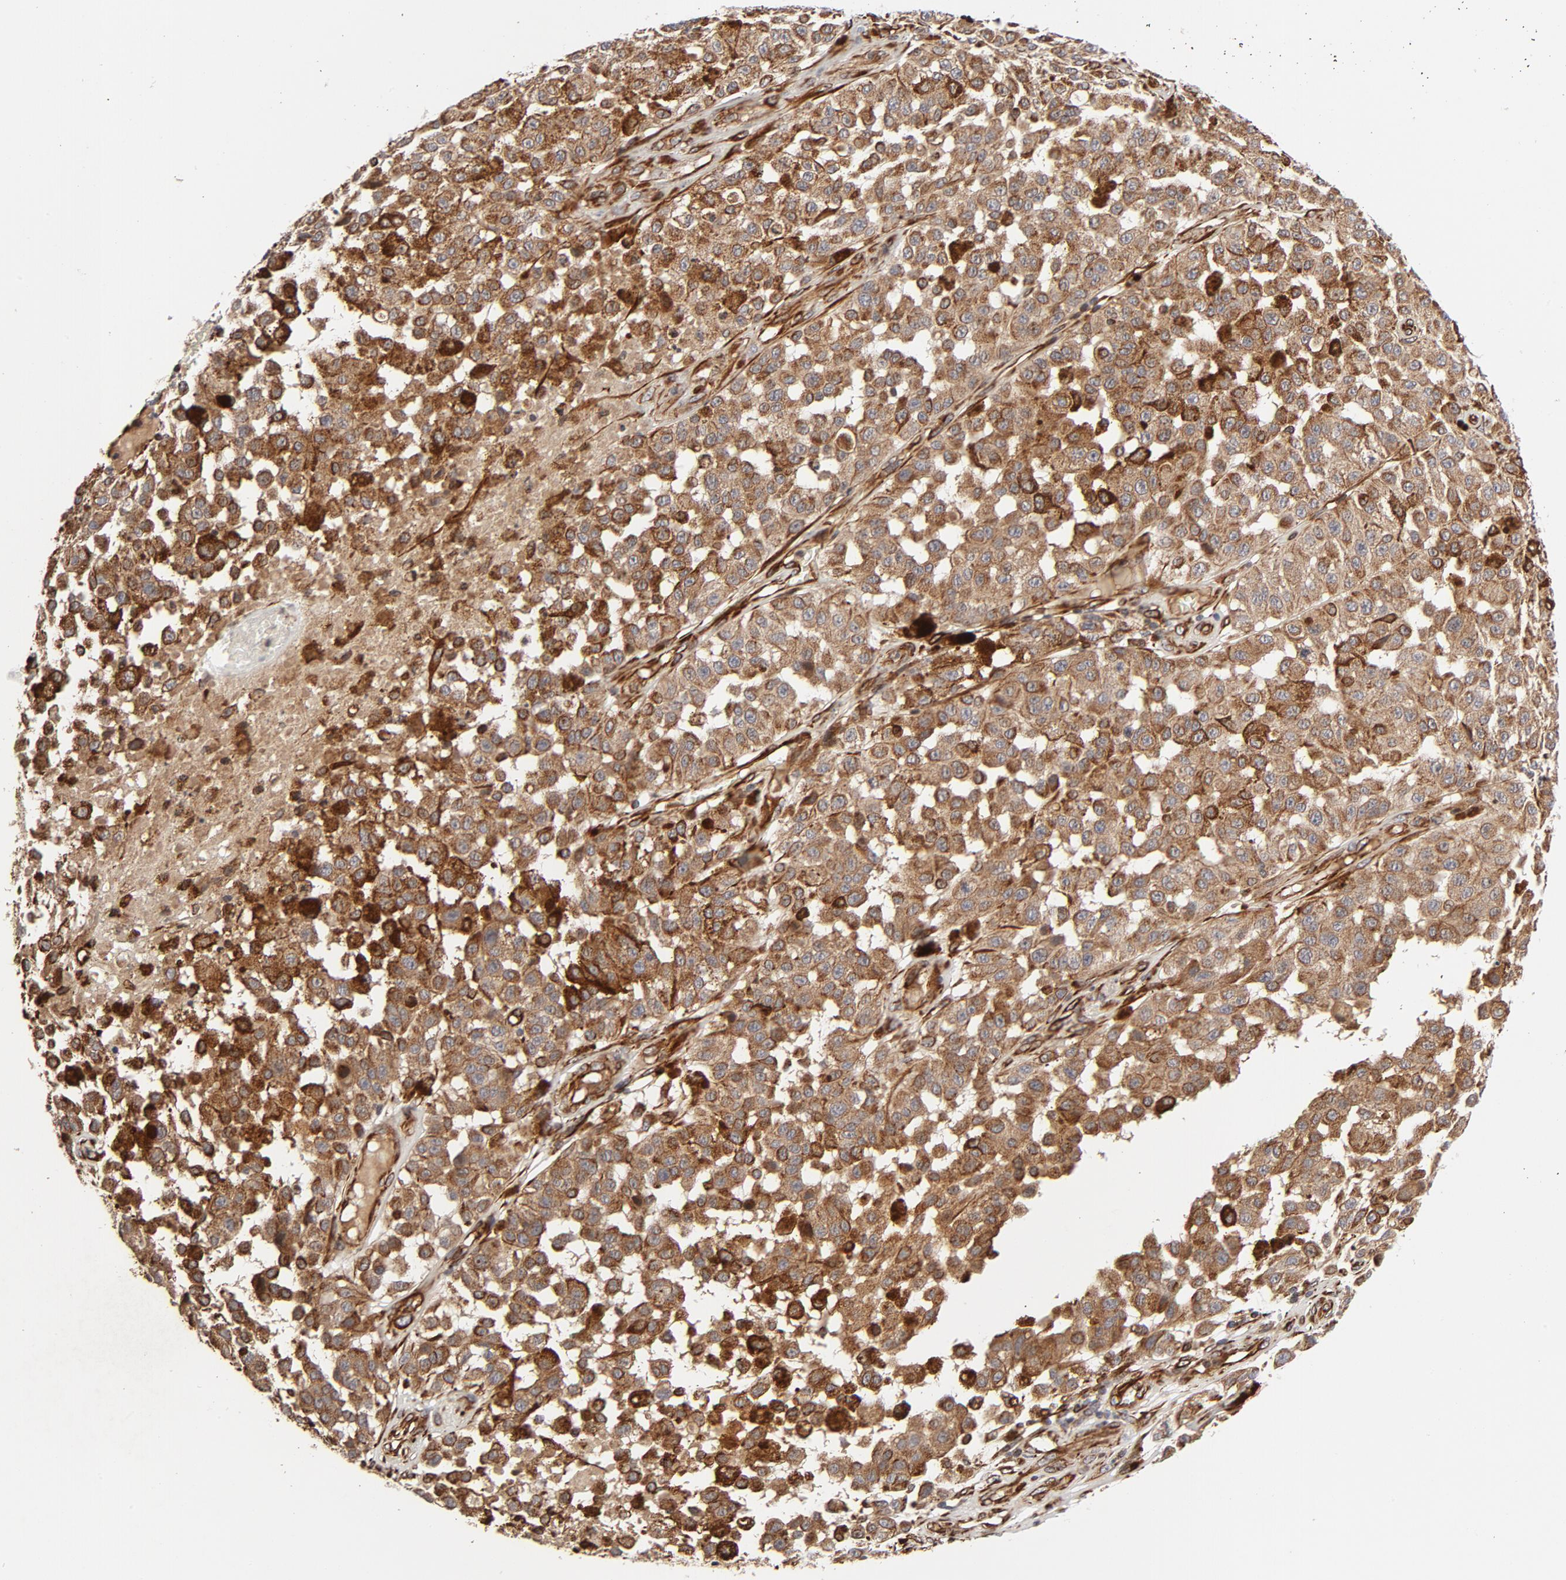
{"staining": {"intensity": "moderate", "quantity": ">75%", "location": "cytoplasmic/membranous"}, "tissue": "melanoma", "cell_type": "Tumor cells", "image_type": "cancer", "snomed": [{"axis": "morphology", "description": "Malignant melanoma, NOS"}, {"axis": "topography", "description": "Skin"}], "caption": "Immunohistochemistry (IHC) of human melanoma displays medium levels of moderate cytoplasmic/membranous positivity in about >75% of tumor cells.", "gene": "DNAAF2", "patient": {"sex": "female", "age": 64}}